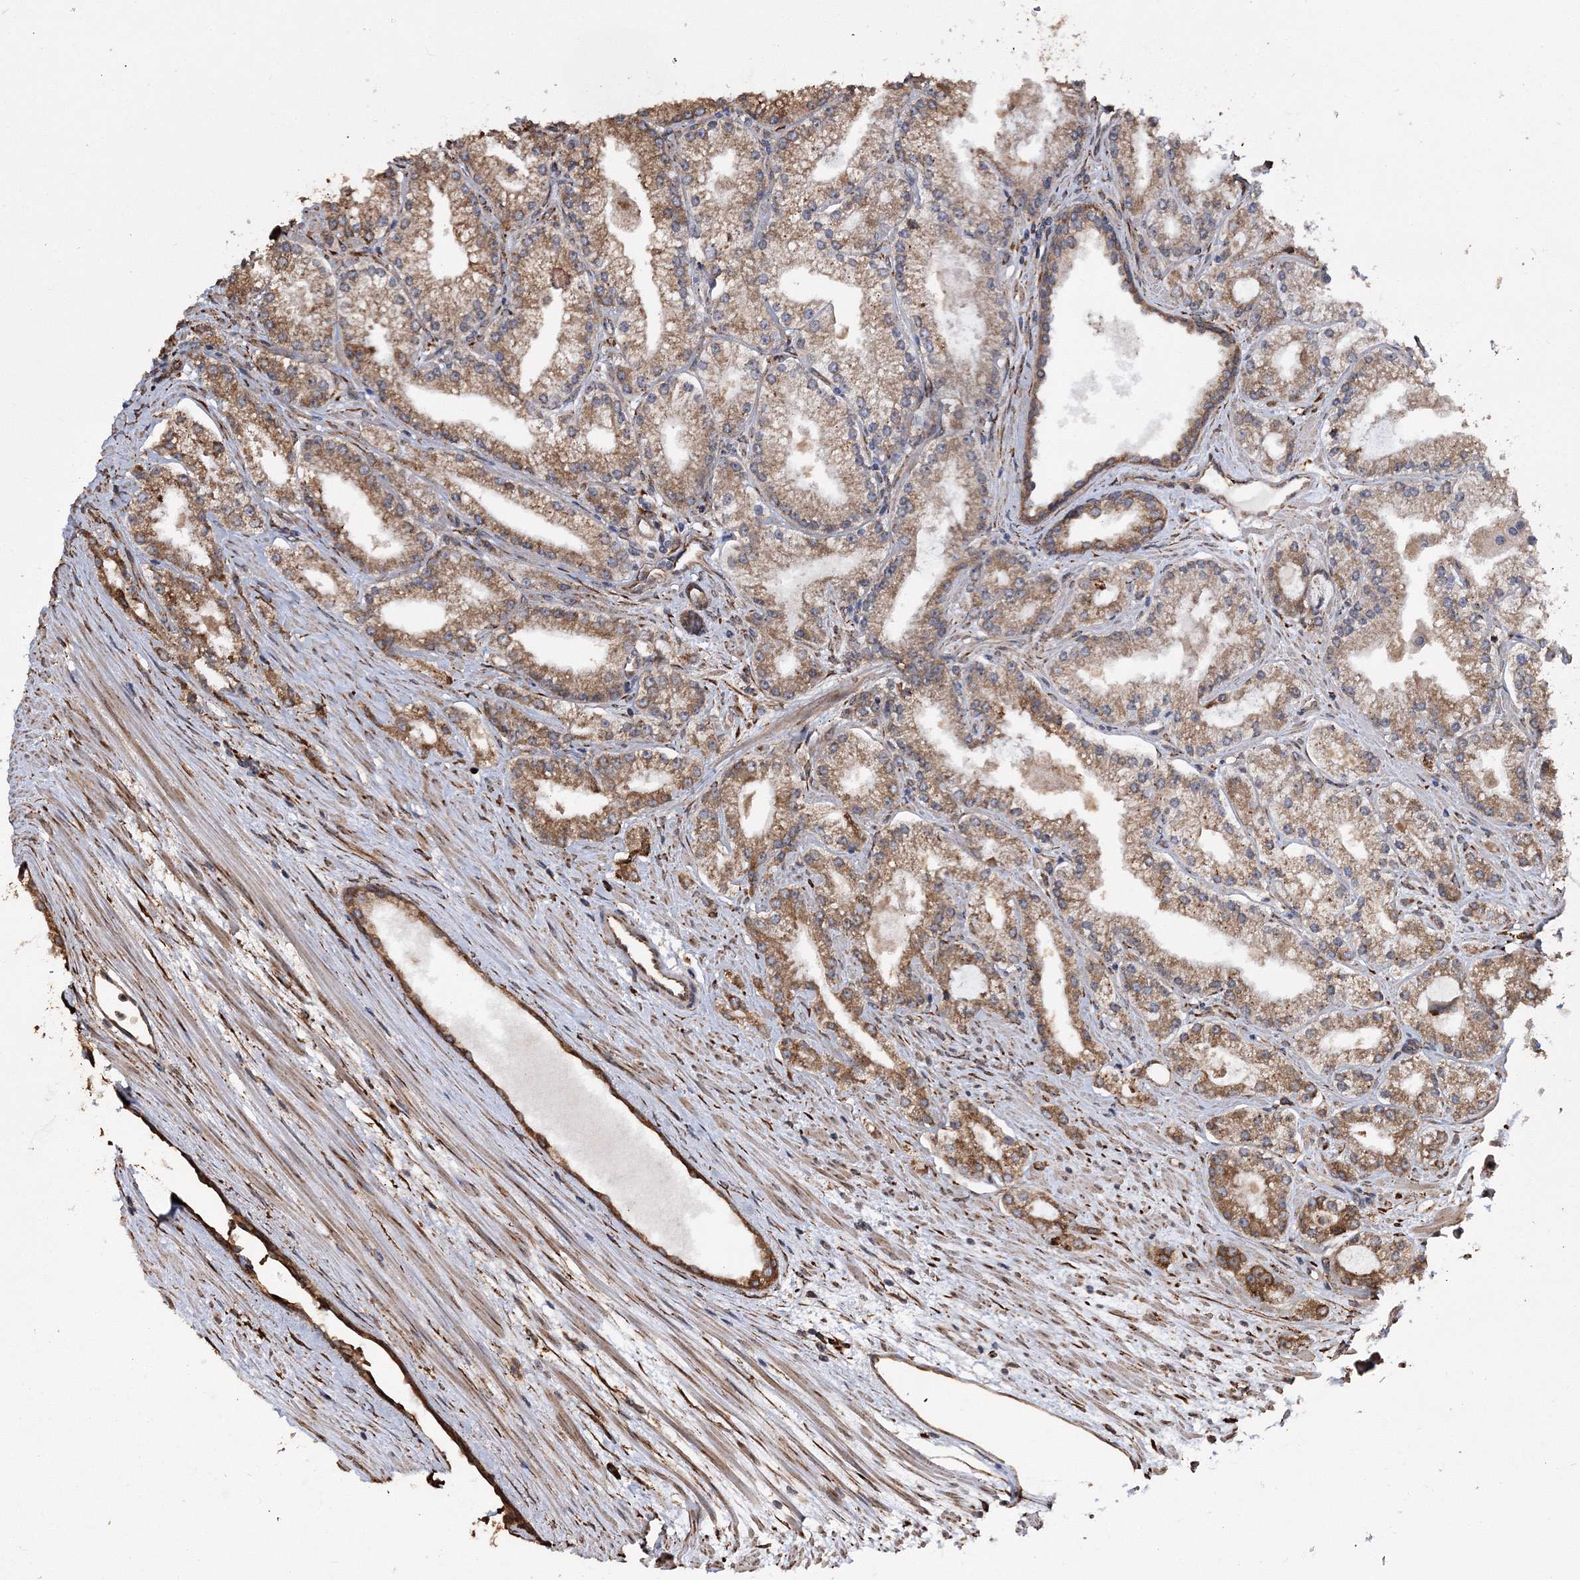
{"staining": {"intensity": "moderate", "quantity": ">75%", "location": "cytoplasmic/membranous"}, "tissue": "prostate cancer", "cell_type": "Tumor cells", "image_type": "cancer", "snomed": [{"axis": "morphology", "description": "Adenocarcinoma, Low grade"}, {"axis": "topography", "description": "Prostate"}], "caption": "IHC image of neoplastic tissue: human prostate cancer stained using immunohistochemistry demonstrates medium levels of moderate protein expression localized specifically in the cytoplasmic/membranous of tumor cells, appearing as a cytoplasmic/membranous brown color.", "gene": "SCRN3", "patient": {"sex": "male", "age": 69}}